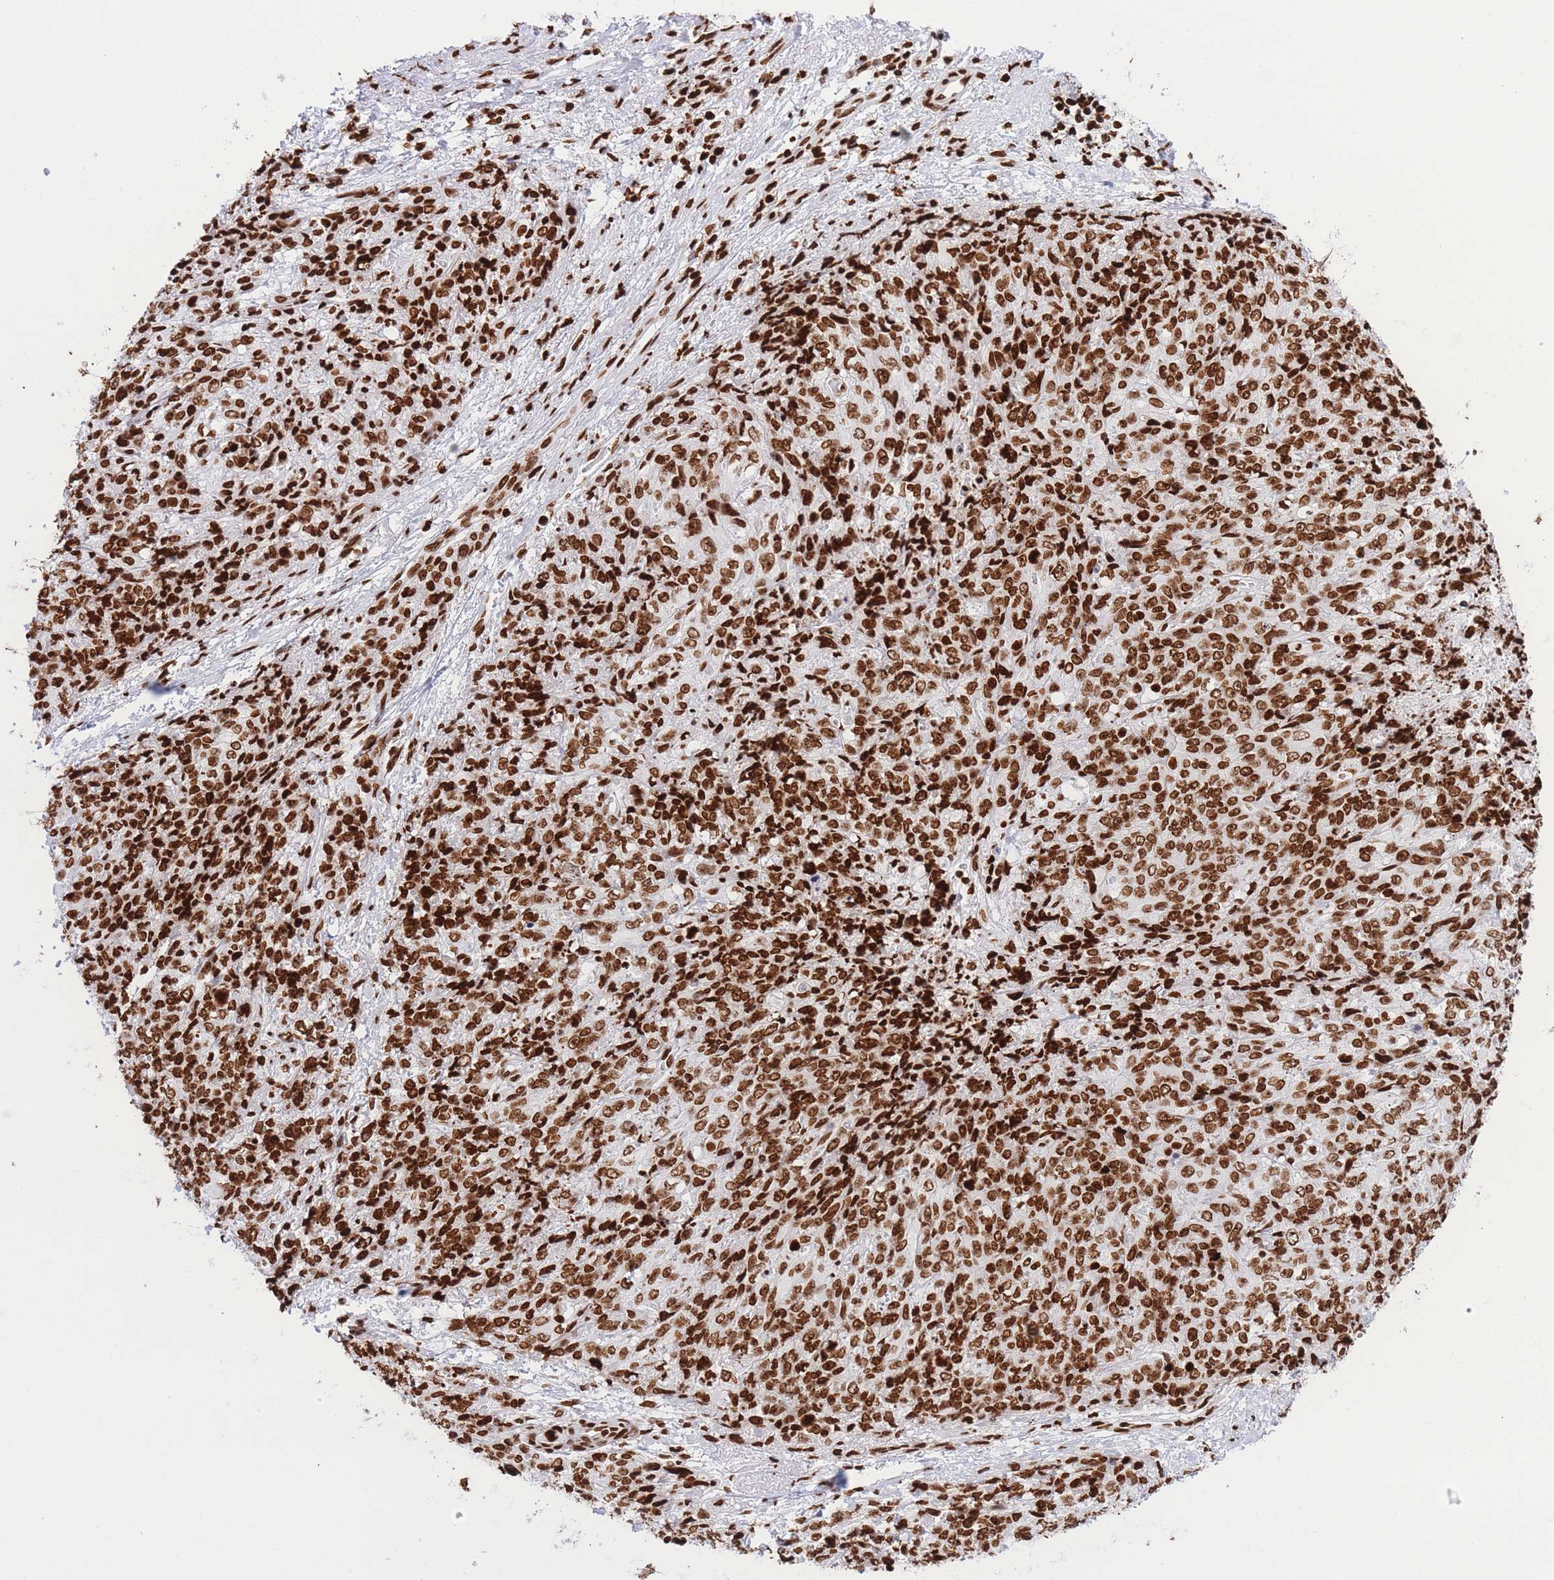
{"staining": {"intensity": "strong", "quantity": ">75%", "location": "nuclear"}, "tissue": "skin cancer", "cell_type": "Tumor cells", "image_type": "cancer", "snomed": [{"axis": "morphology", "description": "Squamous cell carcinoma, NOS"}, {"axis": "topography", "description": "Skin"}, {"axis": "topography", "description": "Vulva"}], "caption": "Tumor cells reveal high levels of strong nuclear positivity in about >75% of cells in human squamous cell carcinoma (skin).", "gene": "H2BC11", "patient": {"sex": "female", "age": 85}}